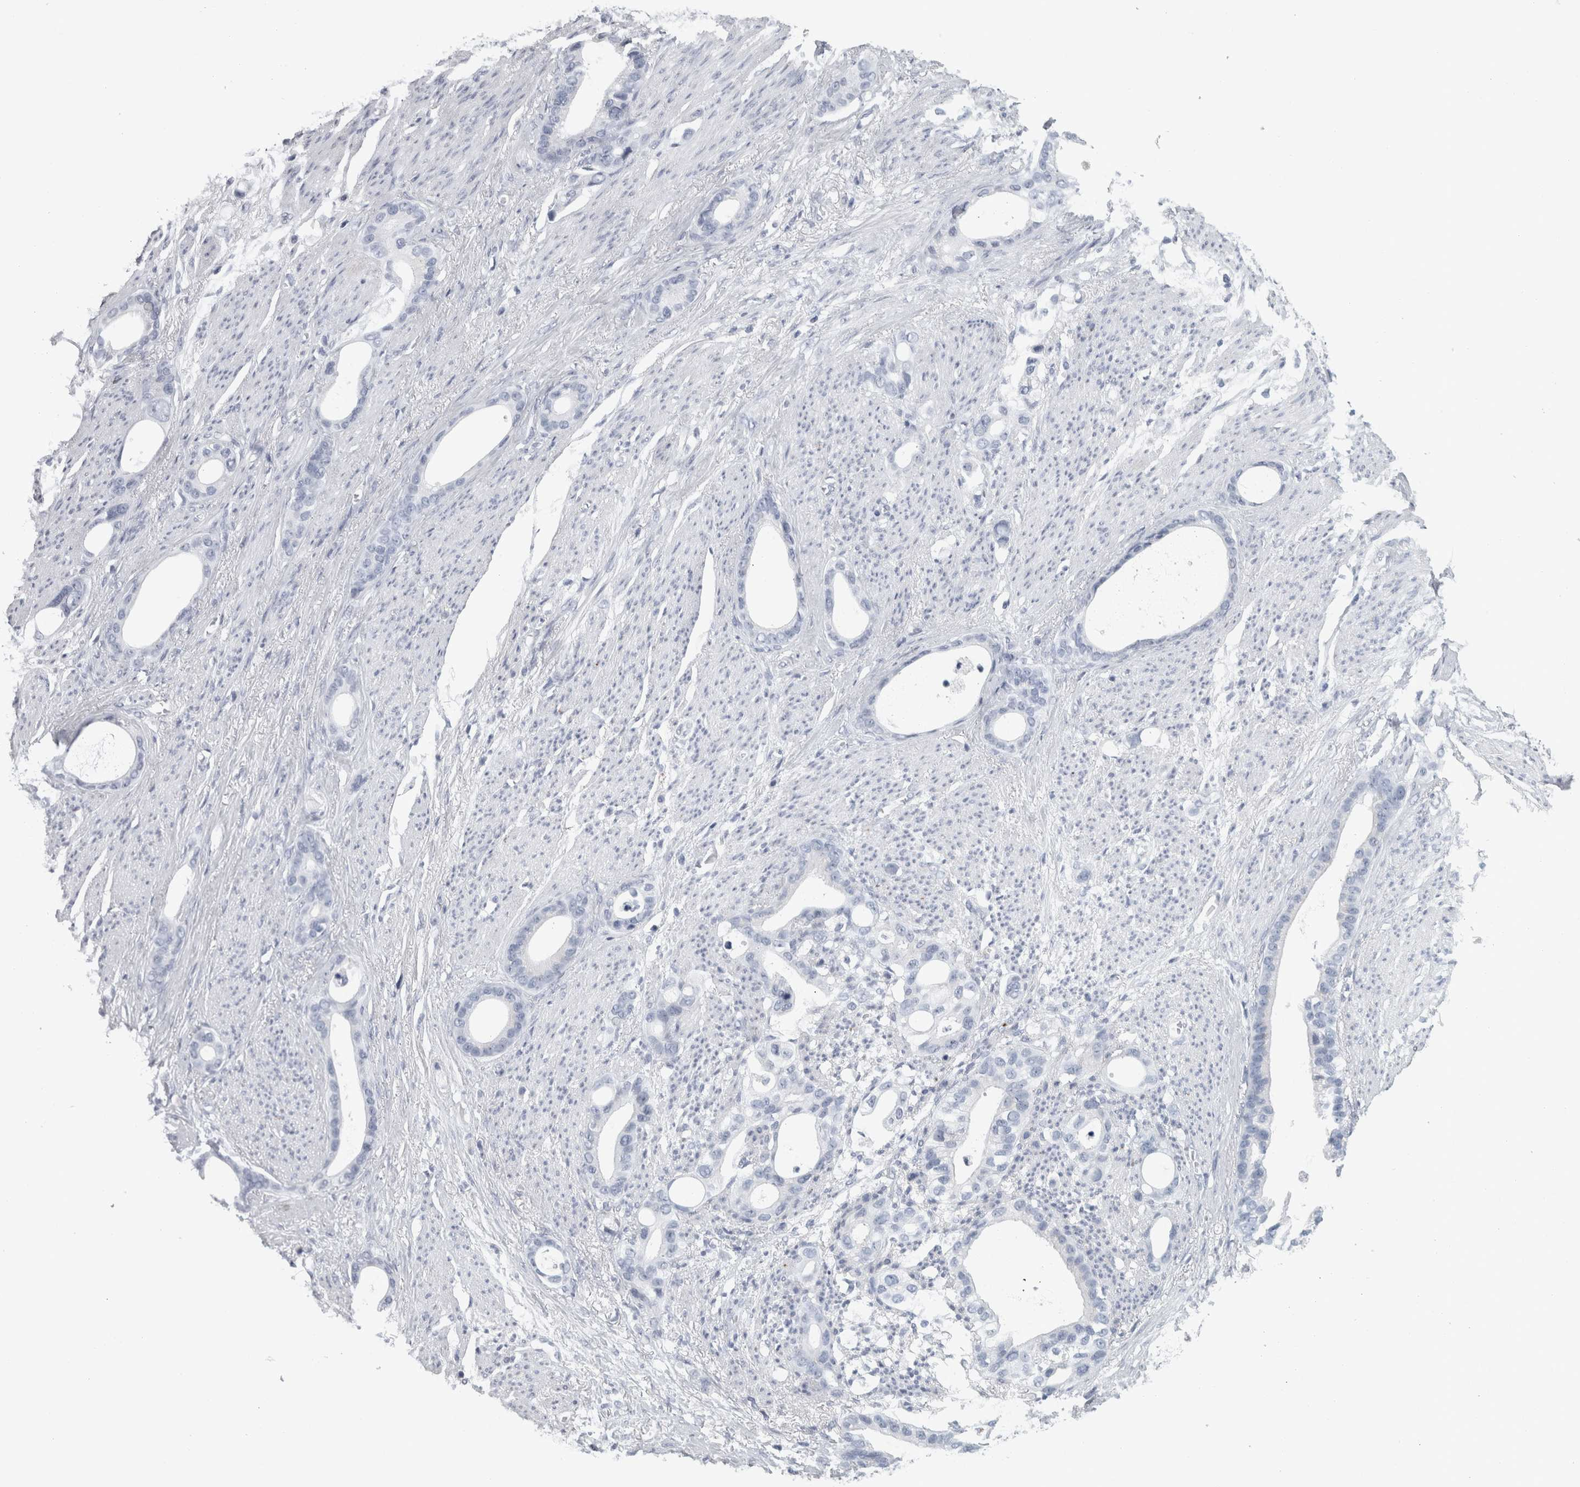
{"staining": {"intensity": "negative", "quantity": "none", "location": "none"}, "tissue": "stomach cancer", "cell_type": "Tumor cells", "image_type": "cancer", "snomed": [{"axis": "morphology", "description": "Adenocarcinoma, NOS"}, {"axis": "topography", "description": "Stomach"}], "caption": "Image shows no significant protein positivity in tumor cells of stomach cancer (adenocarcinoma).", "gene": "CPE", "patient": {"sex": "female", "age": 75}}